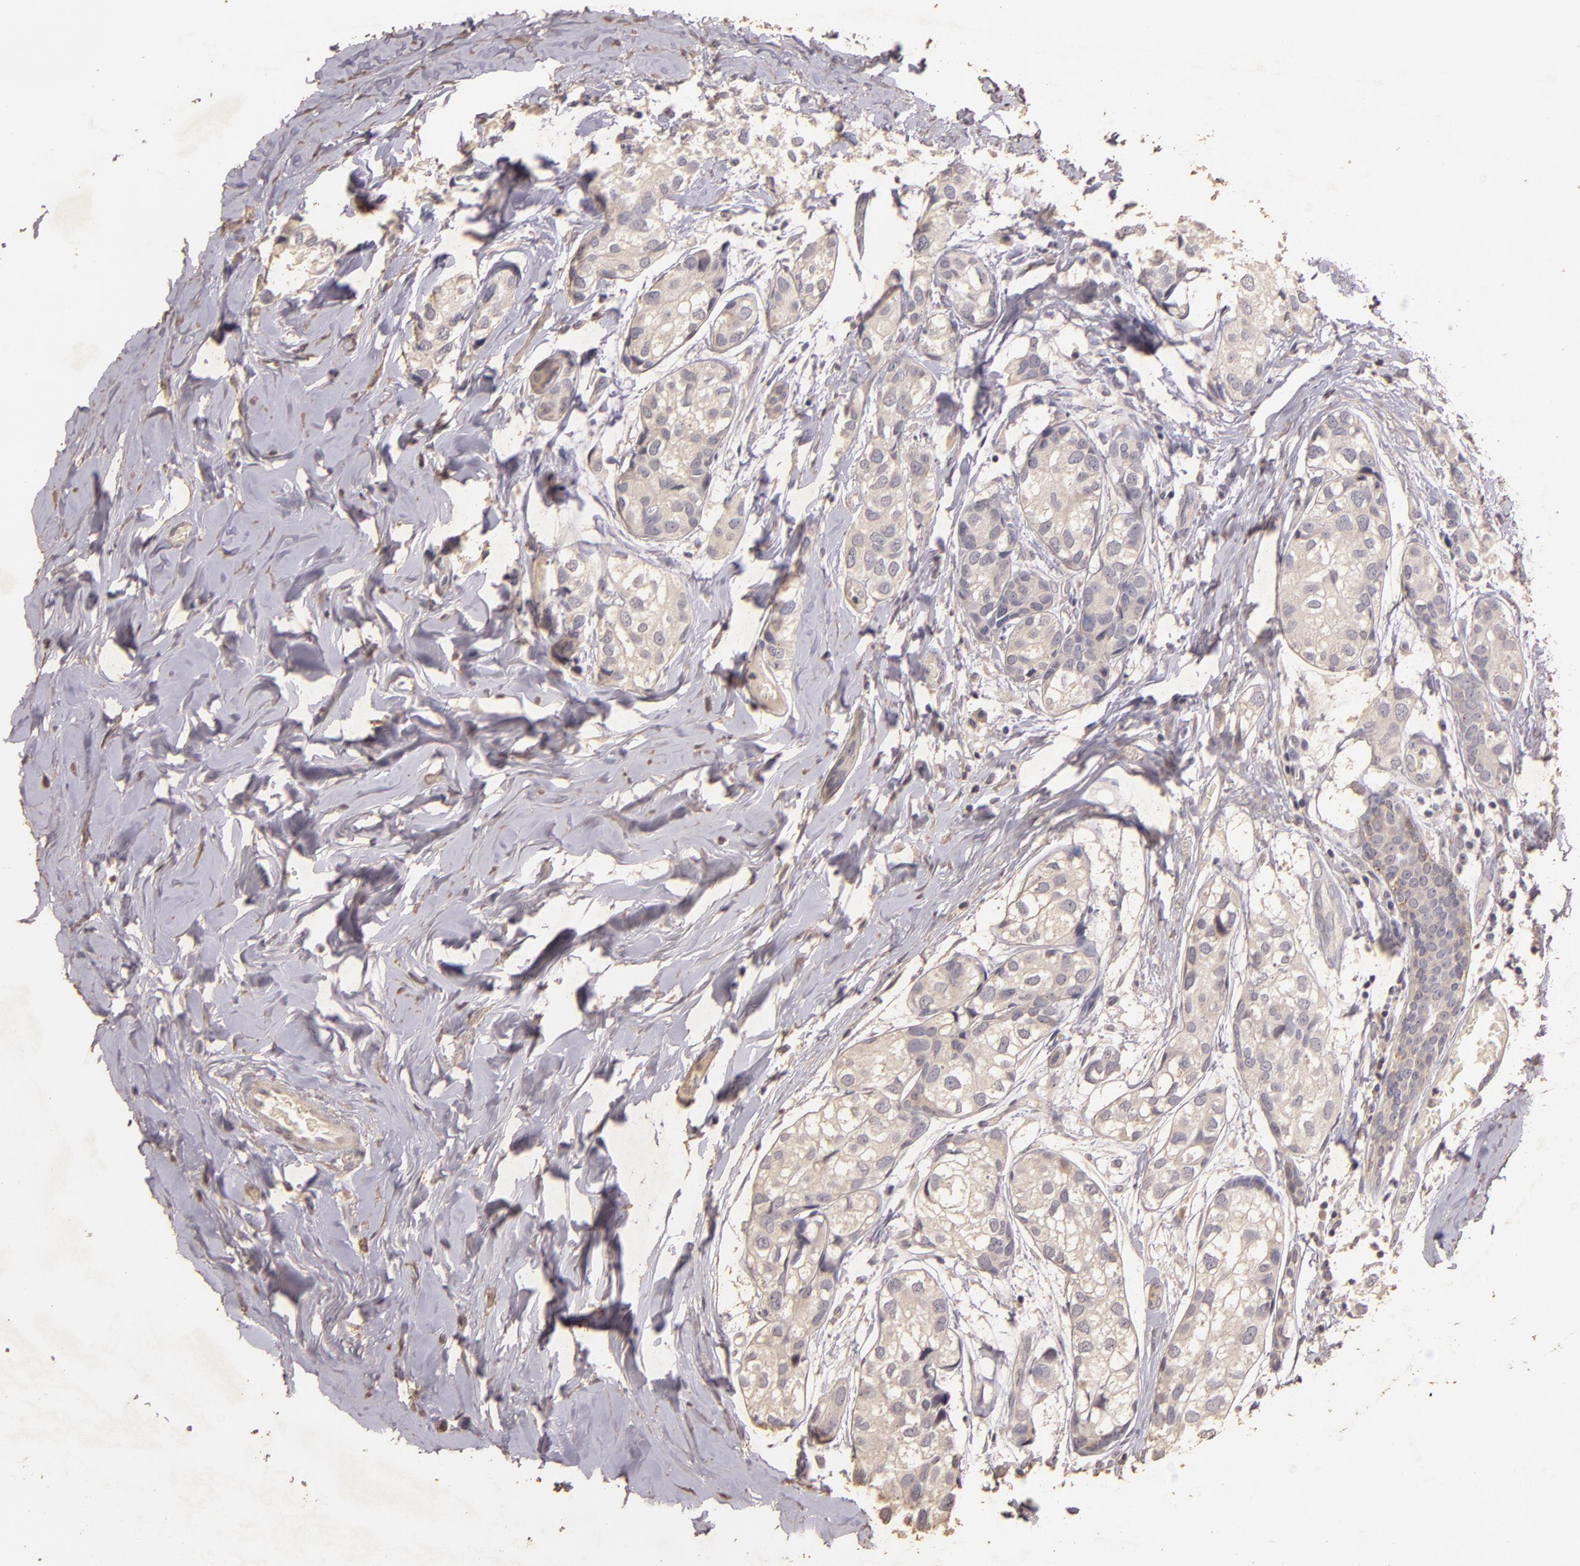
{"staining": {"intensity": "negative", "quantity": "none", "location": "none"}, "tissue": "breast cancer", "cell_type": "Tumor cells", "image_type": "cancer", "snomed": [{"axis": "morphology", "description": "Duct carcinoma"}, {"axis": "topography", "description": "Breast"}], "caption": "Tumor cells are negative for protein expression in human breast invasive ductal carcinoma.", "gene": "BCL2L13", "patient": {"sex": "female", "age": 68}}